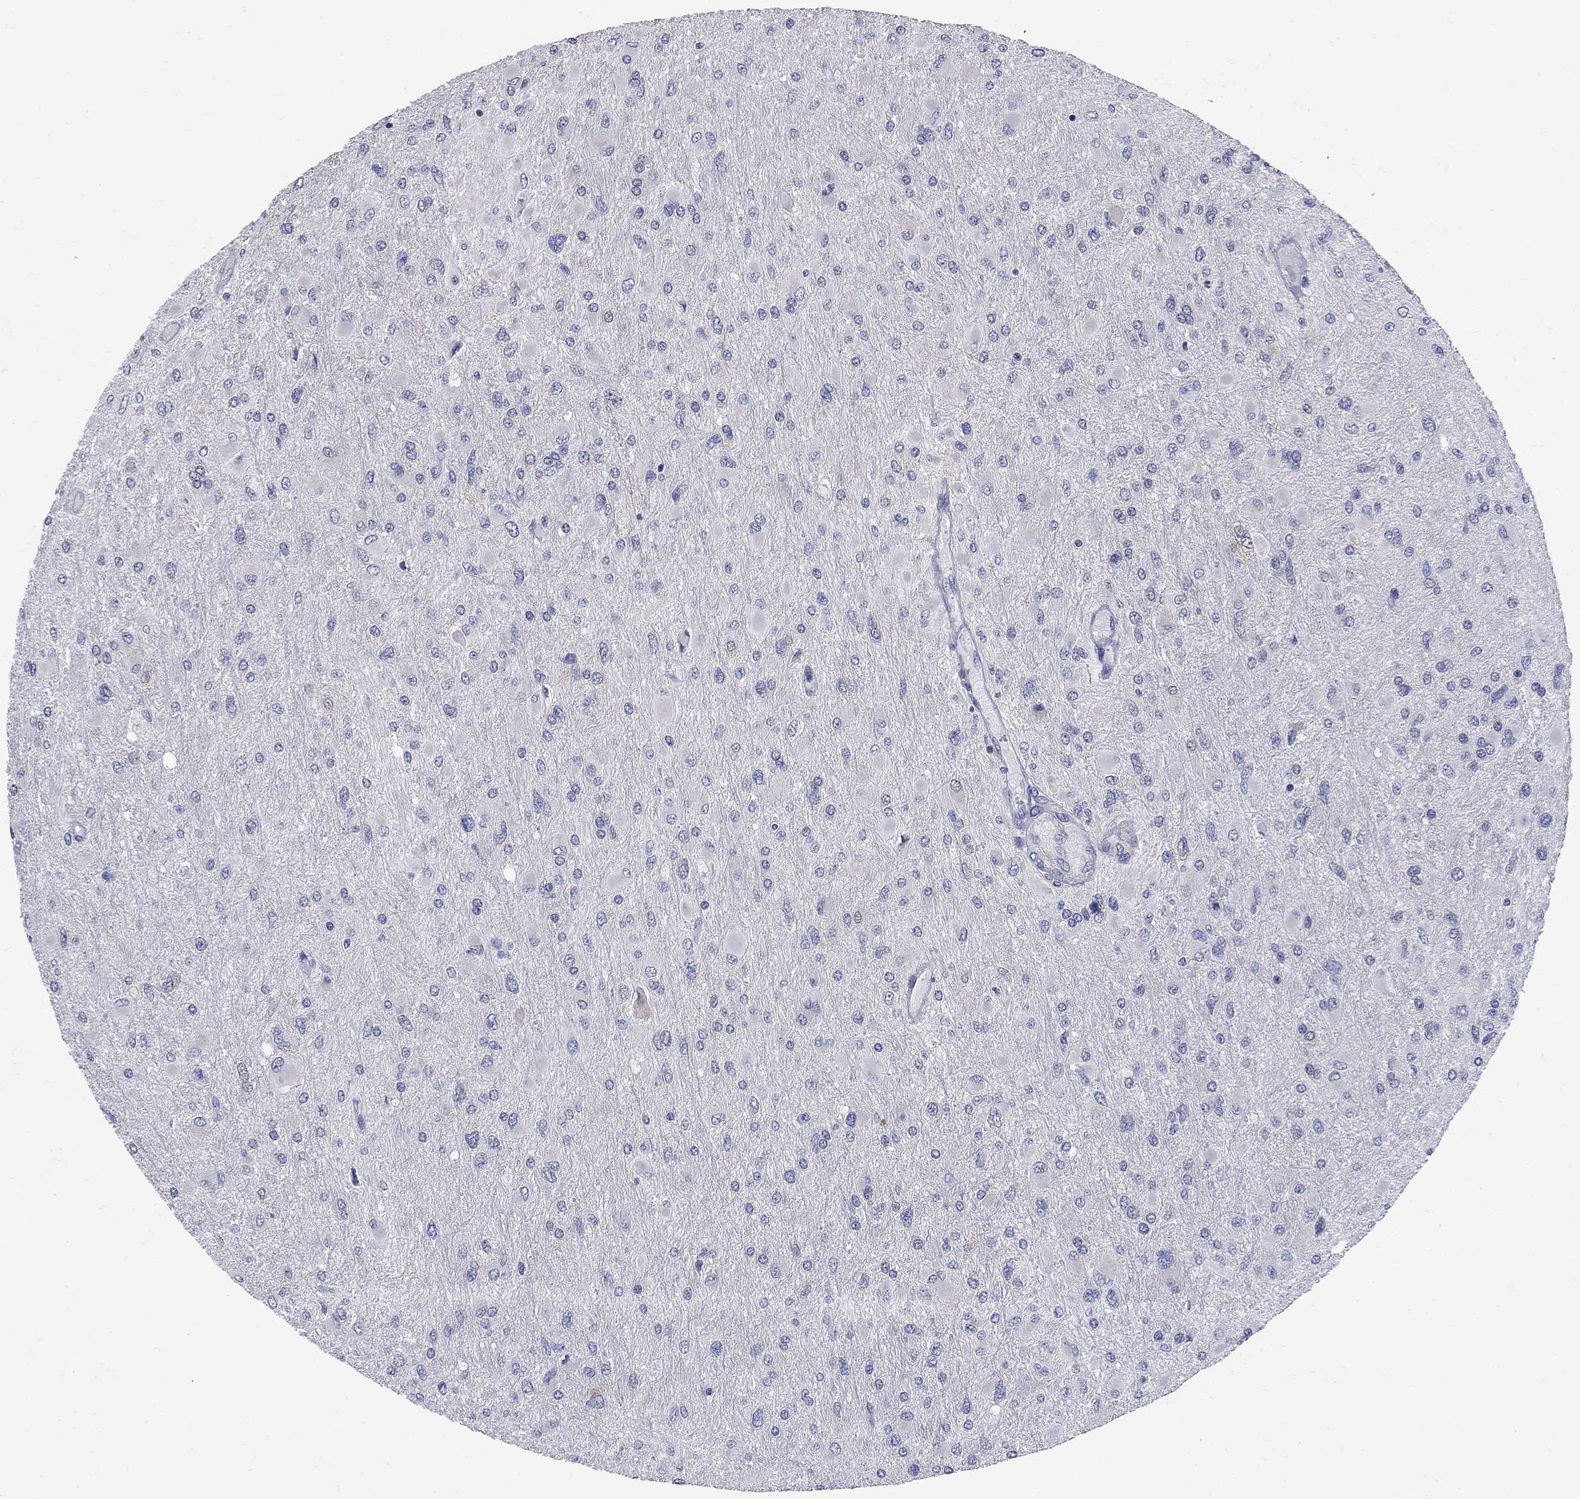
{"staining": {"intensity": "negative", "quantity": "none", "location": "none"}, "tissue": "glioma", "cell_type": "Tumor cells", "image_type": "cancer", "snomed": [{"axis": "morphology", "description": "Glioma, malignant, High grade"}, {"axis": "topography", "description": "Cerebral cortex"}], "caption": "IHC of human high-grade glioma (malignant) displays no positivity in tumor cells.", "gene": "GALNT8", "patient": {"sex": "female", "age": 36}}